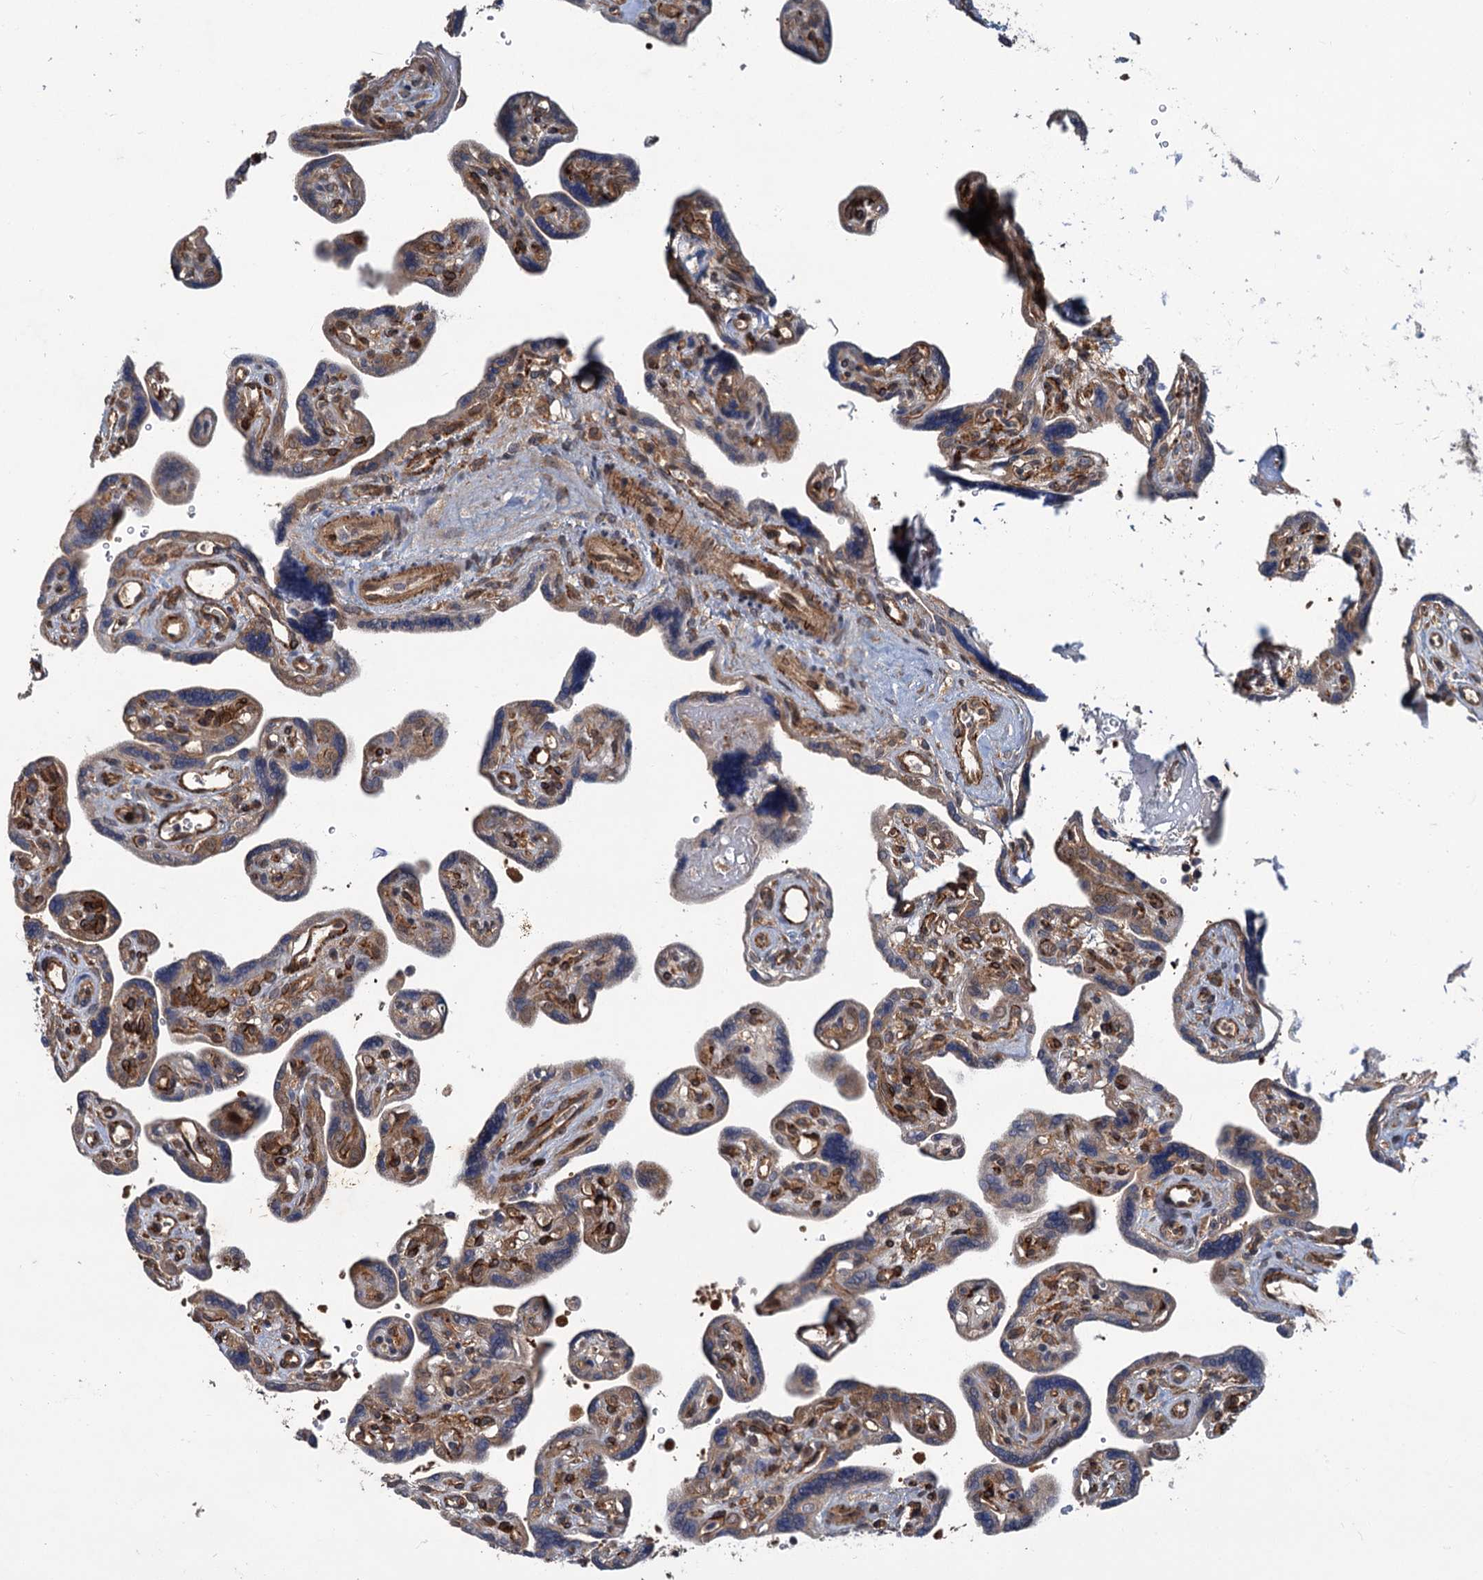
{"staining": {"intensity": "moderate", "quantity": ">75%", "location": "cytoplasmic/membranous"}, "tissue": "placenta", "cell_type": "Trophoblastic cells", "image_type": "normal", "snomed": [{"axis": "morphology", "description": "Normal tissue, NOS"}, {"axis": "topography", "description": "Placenta"}], "caption": "An immunohistochemistry (IHC) micrograph of benign tissue is shown. Protein staining in brown highlights moderate cytoplasmic/membranous positivity in placenta within trophoblastic cells. (IHC, brightfield microscopy, high magnification).", "gene": "PKN2", "patient": {"sex": "female", "age": 39}}